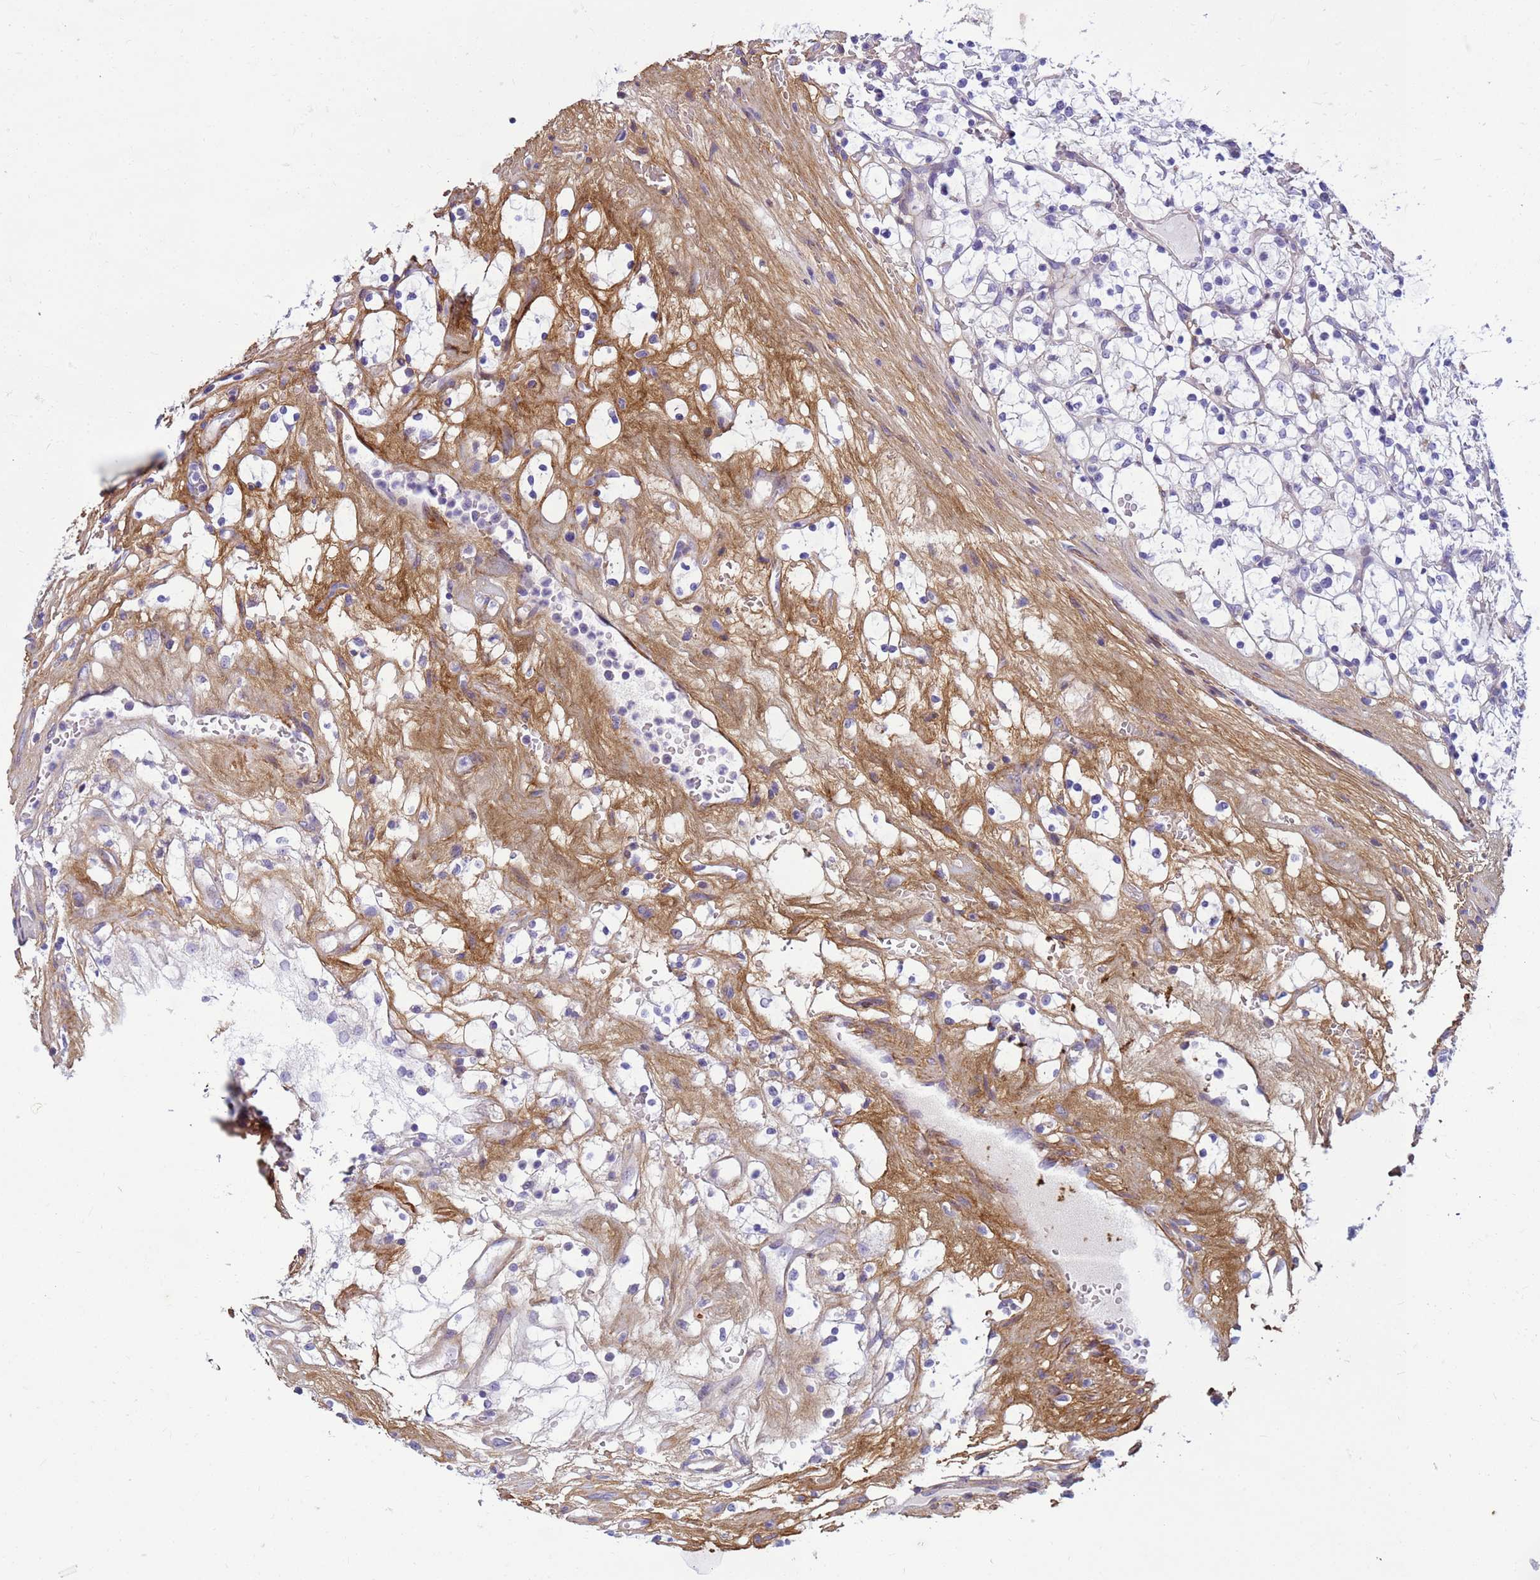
{"staining": {"intensity": "negative", "quantity": "none", "location": "none"}, "tissue": "renal cancer", "cell_type": "Tumor cells", "image_type": "cancer", "snomed": [{"axis": "morphology", "description": "Adenocarcinoma, NOS"}, {"axis": "topography", "description": "Kidney"}], "caption": "Renal cancer was stained to show a protein in brown. There is no significant positivity in tumor cells. Nuclei are stained in blue.", "gene": "P2RX7", "patient": {"sex": "female", "age": 69}}